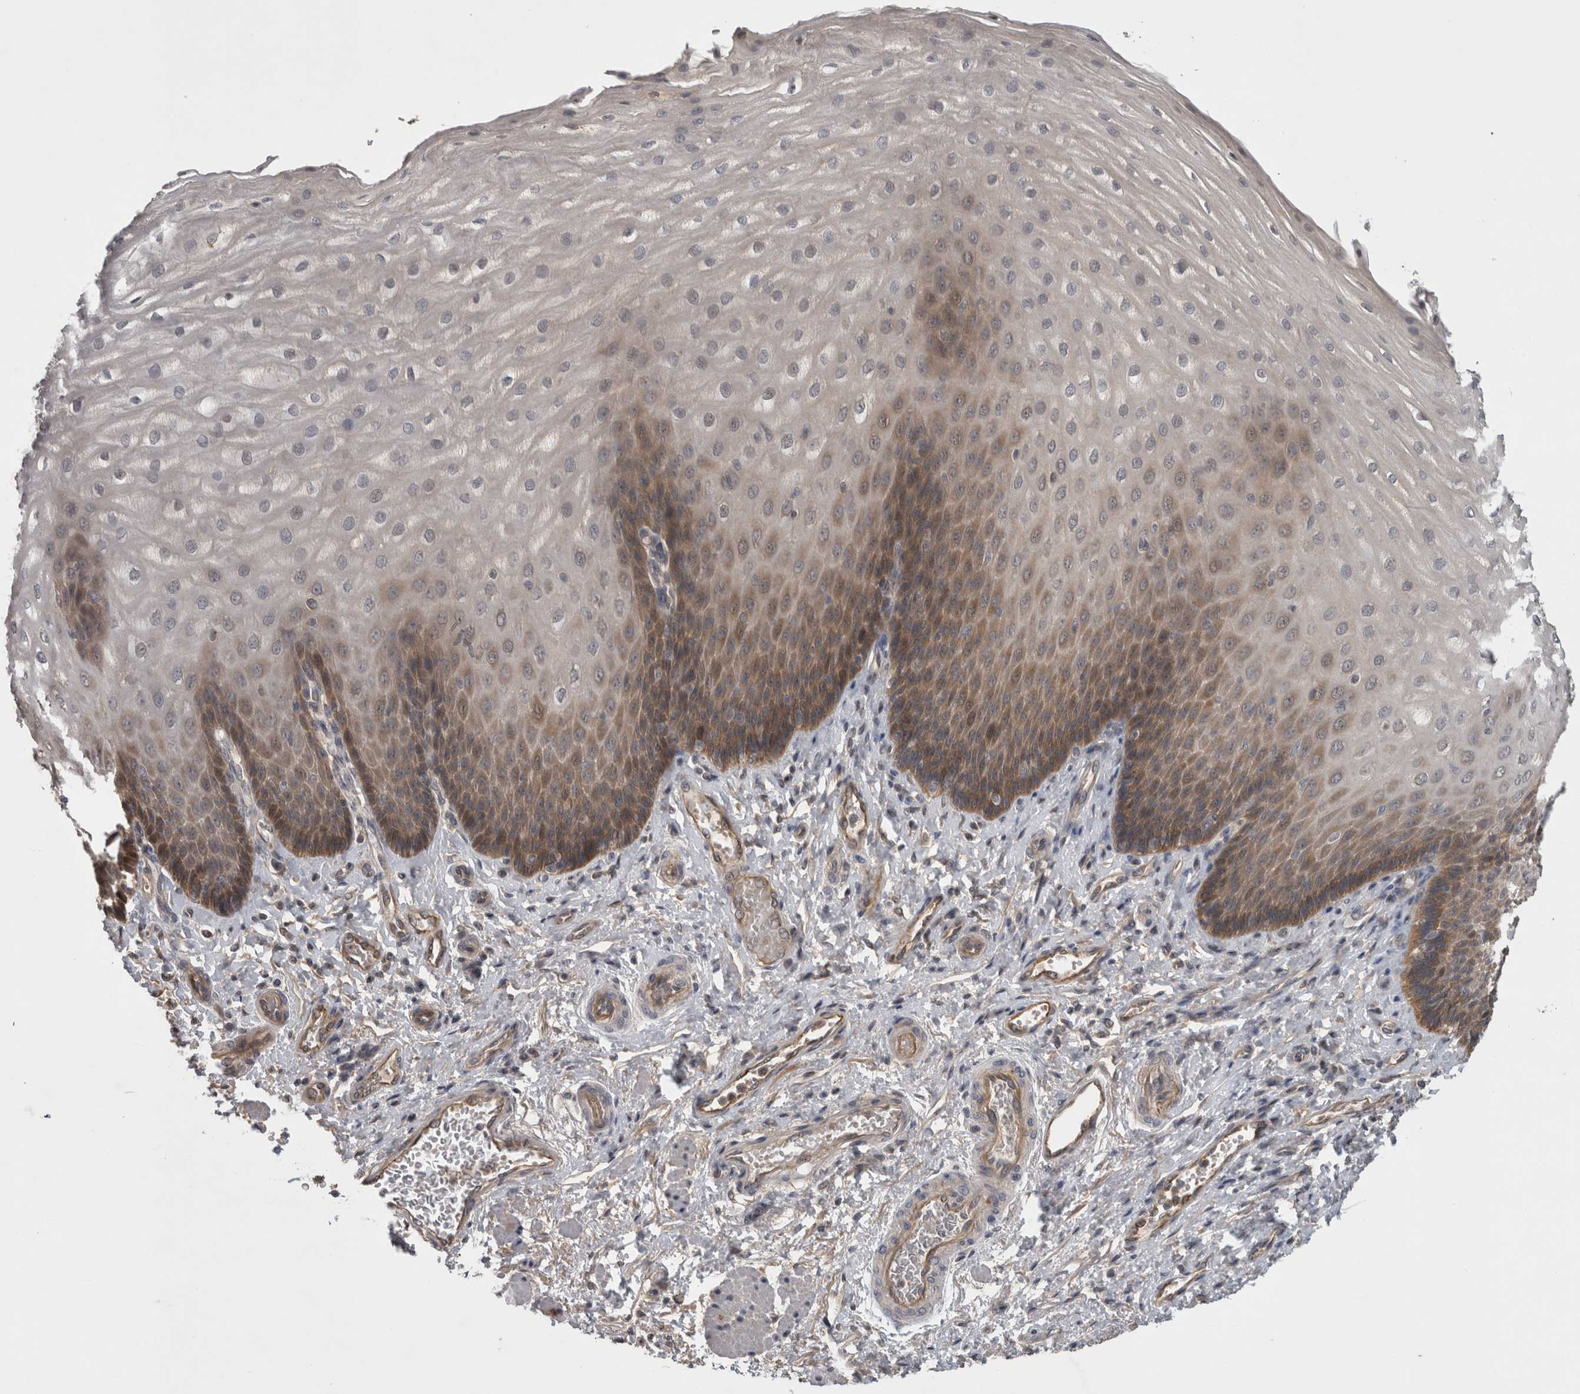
{"staining": {"intensity": "moderate", "quantity": "25%-75%", "location": "cytoplasmic/membranous"}, "tissue": "esophagus", "cell_type": "Squamous epithelial cells", "image_type": "normal", "snomed": [{"axis": "morphology", "description": "Normal tissue, NOS"}, {"axis": "topography", "description": "Esophagus"}], "caption": "Immunohistochemistry (IHC) (DAB) staining of unremarkable esophagus shows moderate cytoplasmic/membranous protein staining in about 25%-75% of squamous epithelial cells.", "gene": "TRMT61B", "patient": {"sex": "male", "age": 54}}